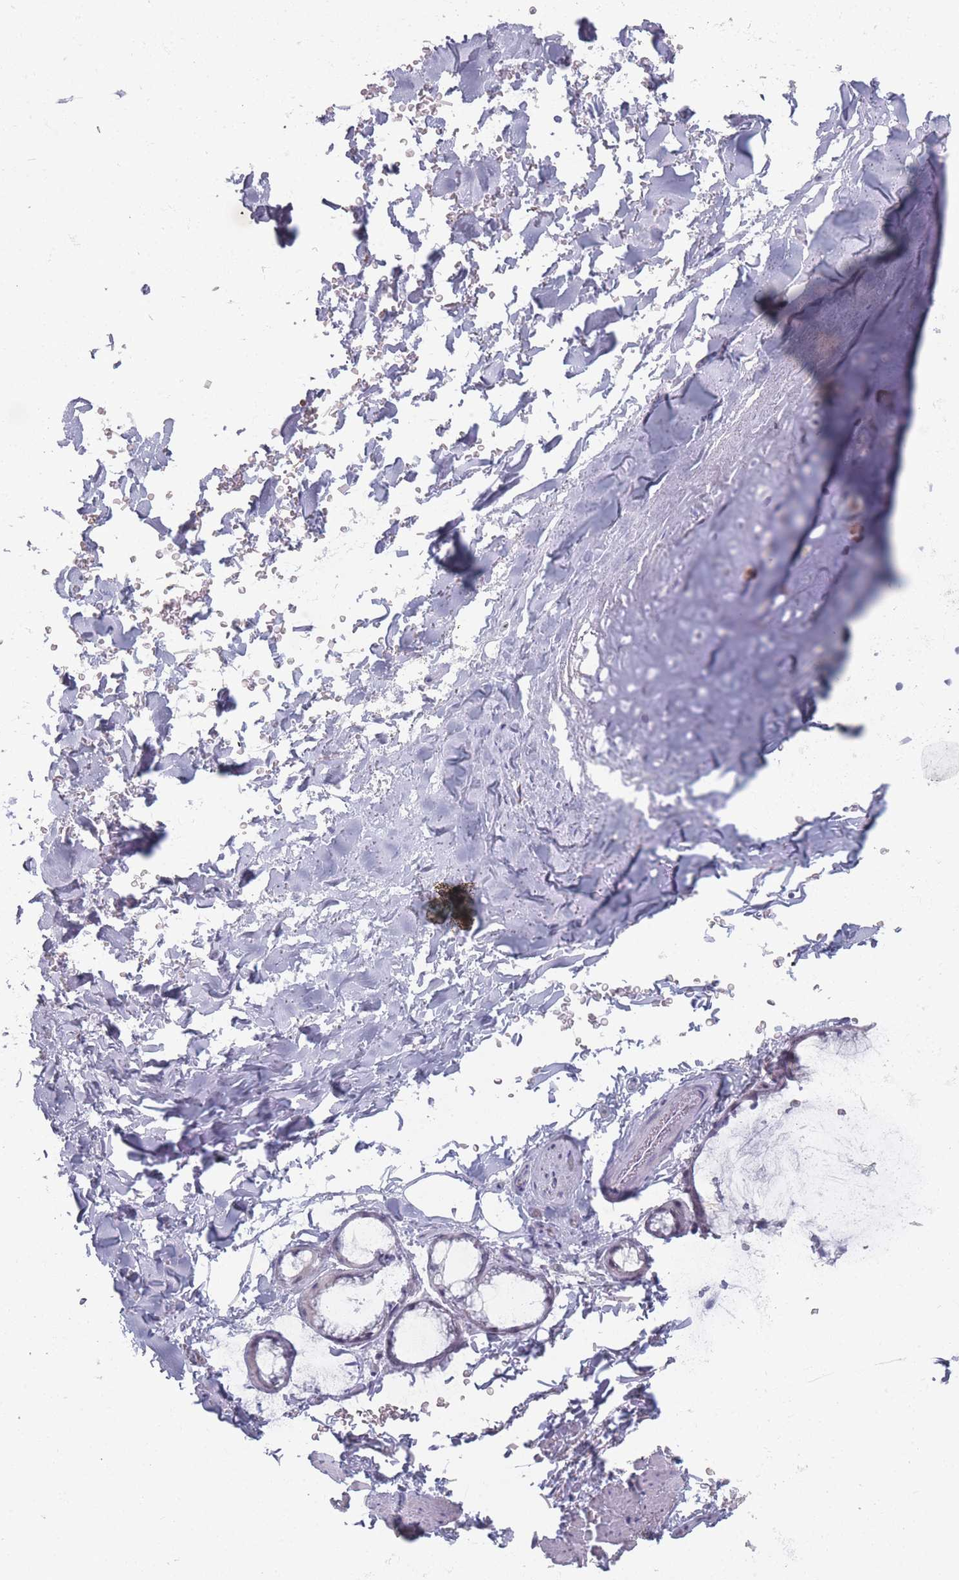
{"staining": {"intensity": "negative", "quantity": "none", "location": "none"}, "tissue": "adipose tissue", "cell_type": "Adipocytes", "image_type": "normal", "snomed": [{"axis": "morphology", "description": "Normal tissue, NOS"}, {"axis": "topography", "description": "Cartilage tissue"}], "caption": "Immunohistochemical staining of unremarkable human adipose tissue exhibits no significant staining in adipocytes. (Immunohistochemistry, brightfield microscopy, high magnification).", "gene": "ROS1", "patient": {"sex": "male", "age": 66}}